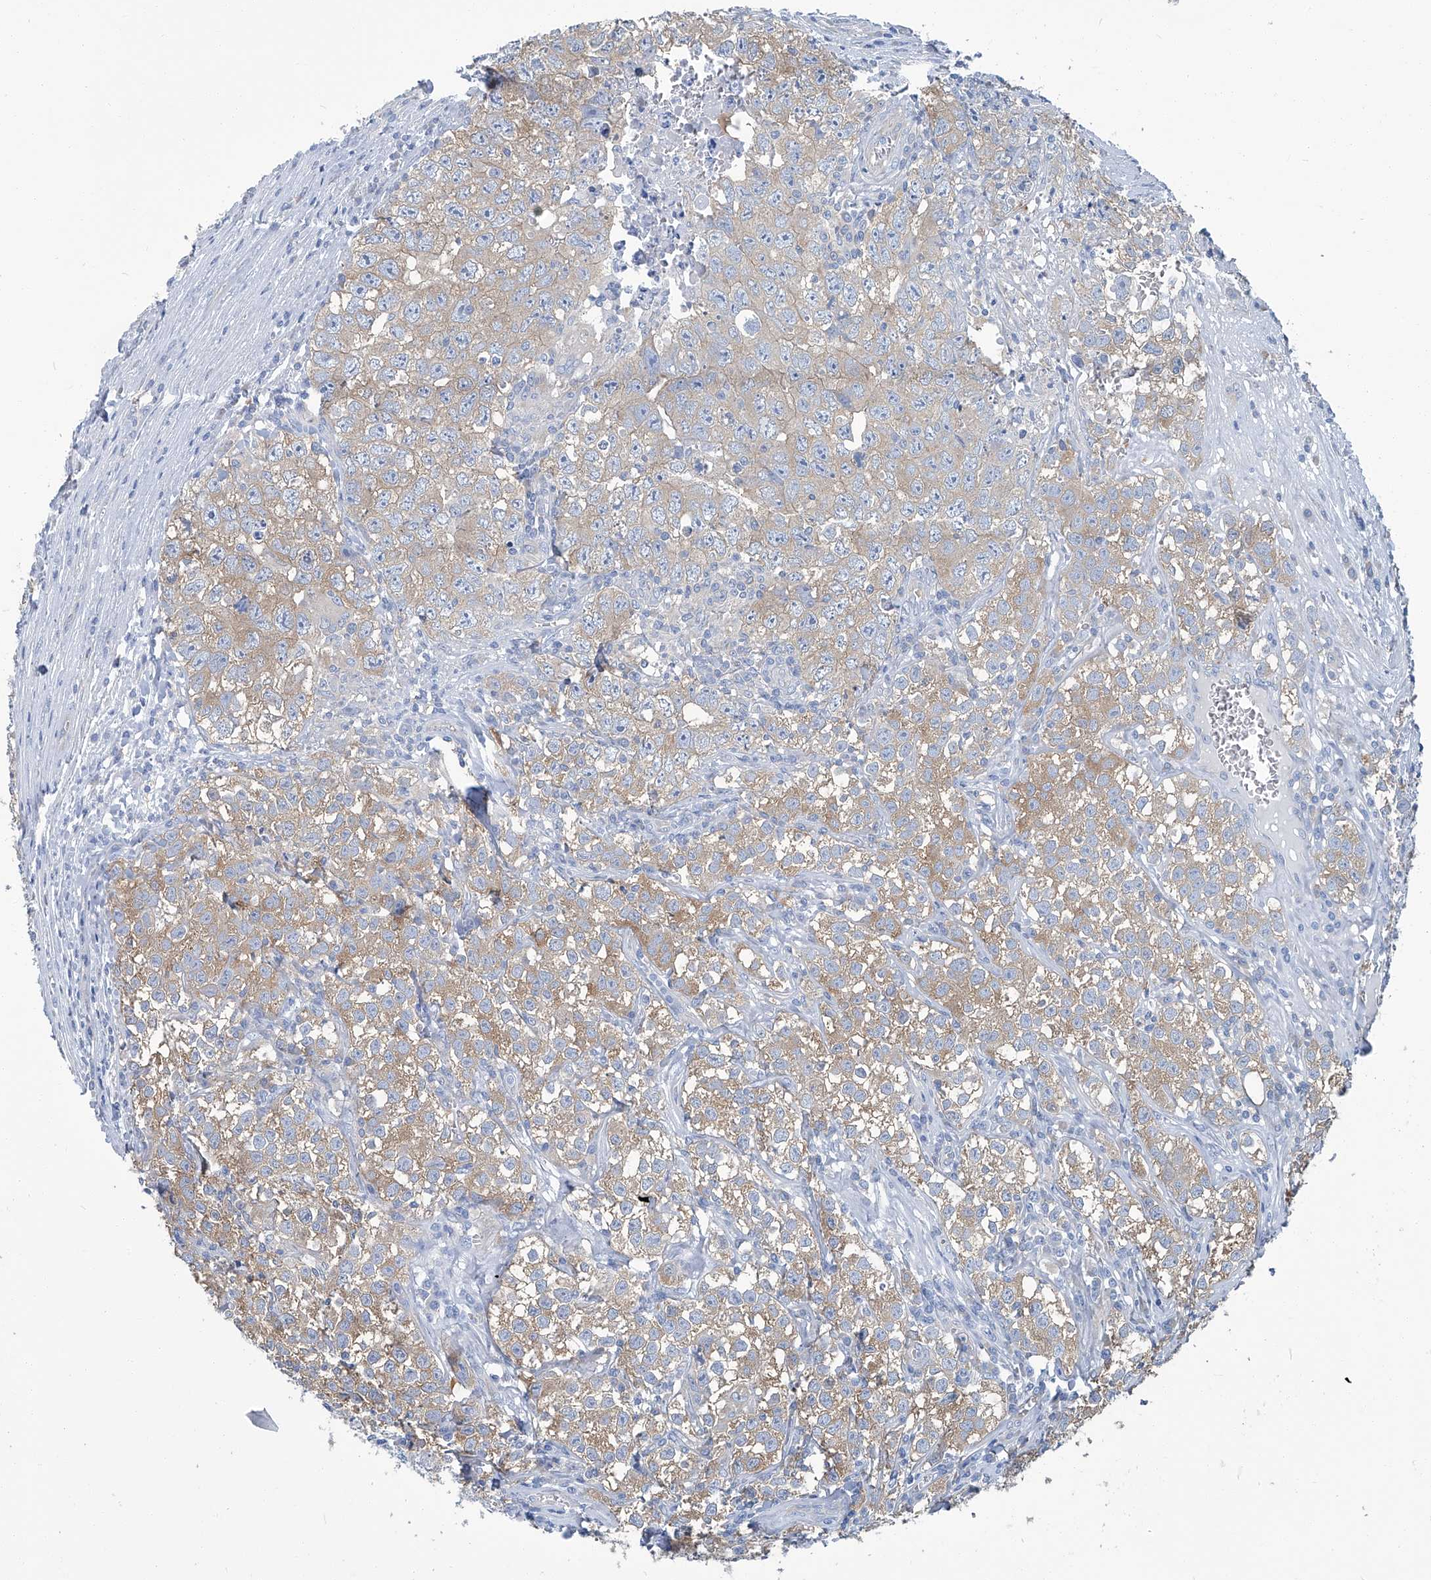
{"staining": {"intensity": "weak", "quantity": ">75%", "location": "cytoplasmic/membranous"}, "tissue": "testis cancer", "cell_type": "Tumor cells", "image_type": "cancer", "snomed": [{"axis": "morphology", "description": "Seminoma, NOS"}, {"axis": "morphology", "description": "Carcinoma, Embryonal, NOS"}, {"axis": "topography", "description": "Testis"}], "caption": "Testis cancer stained for a protein demonstrates weak cytoplasmic/membranous positivity in tumor cells.", "gene": "PFKL", "patient": {"sex": "male", "age": 43}}